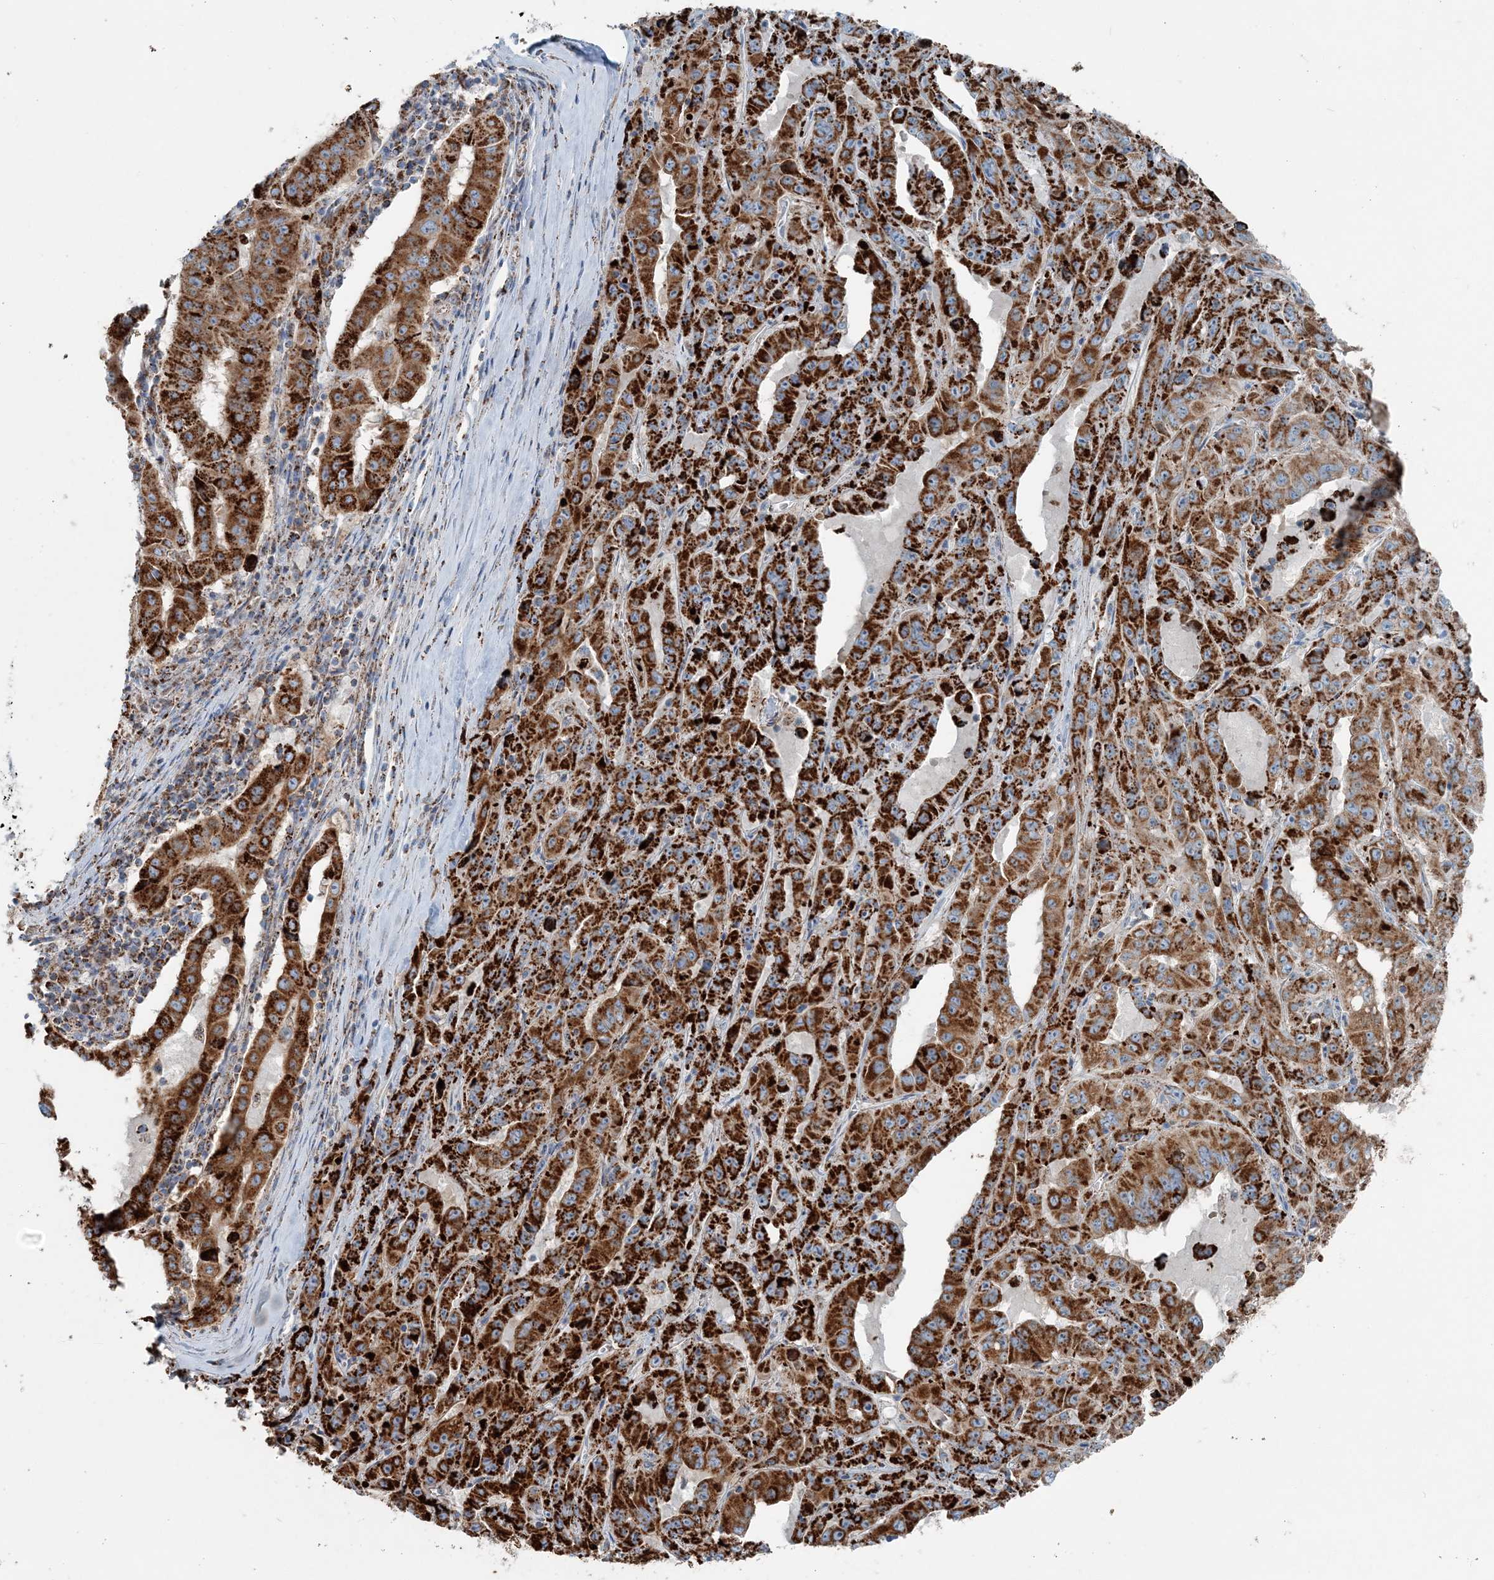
{"staining": {"intensity": "strong", "quantity": ">75%", "location": "cytoplasmic/membranous"}, "tissue": "pancreatic cancer", "cell_type": "Tumor cells", "image_type": "cancer", "snomed": [{"axis": "morphology", "description": "Adenocarcinoma, NOS"}, {"axis": "topography", "description": "Pancreas"}], "caption": "Adenocarcinoma (pancreatic) was stained to show a protein in brown. There is high levels of strong cytoplasmic/membranous expression in about >75% of tumor cells. The staining is performed using DAB (3,3'-diaminobenzidine) brown chromogen to label protein expression. The nuclei are counter-stained blue using hematoxylin.", "gene": "INTU", "patient": {"sex": "male", "age": 63}}